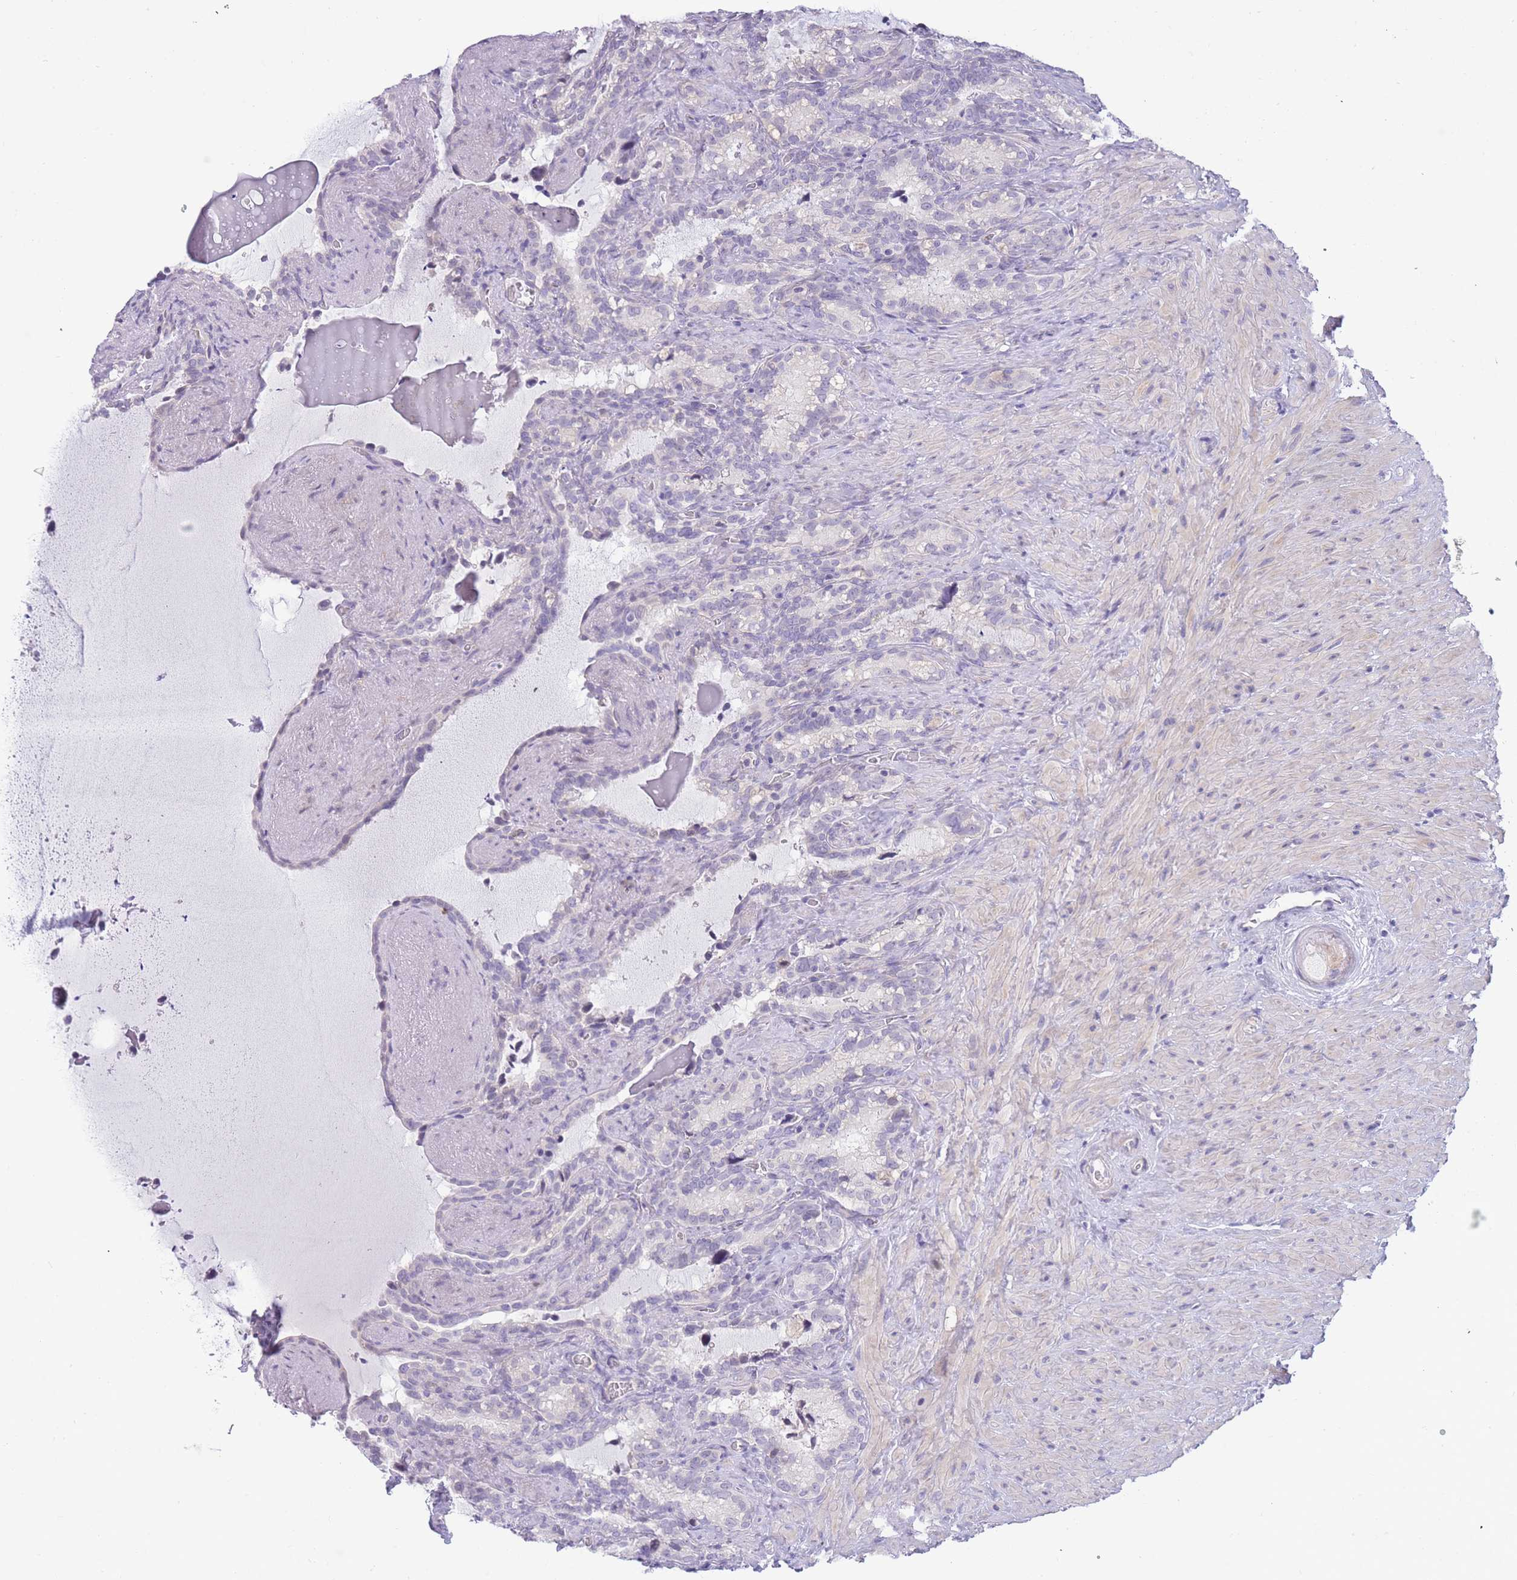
{"staining": {"intensity": "negative", "quantity": "none", "location": "none"}, "tissue": "seminal vesicle", "cell_type": "Glandular cells", "image_type": "normal", "snomed": [{"axis": "morphology", "description": "Normal tissue, NOS"}, {"axis": "topography", "description": "Prostate"}, {"axis": "topography", "description": "Seminal veicle"}], "caption": "This is an immunohistochemistry (IHC) micrograph of unremarkable seminal vesicle. There is no positivity in glandular cells.", "gene": "PRR23A", "patient": {"sex": "male", "age": 58}}